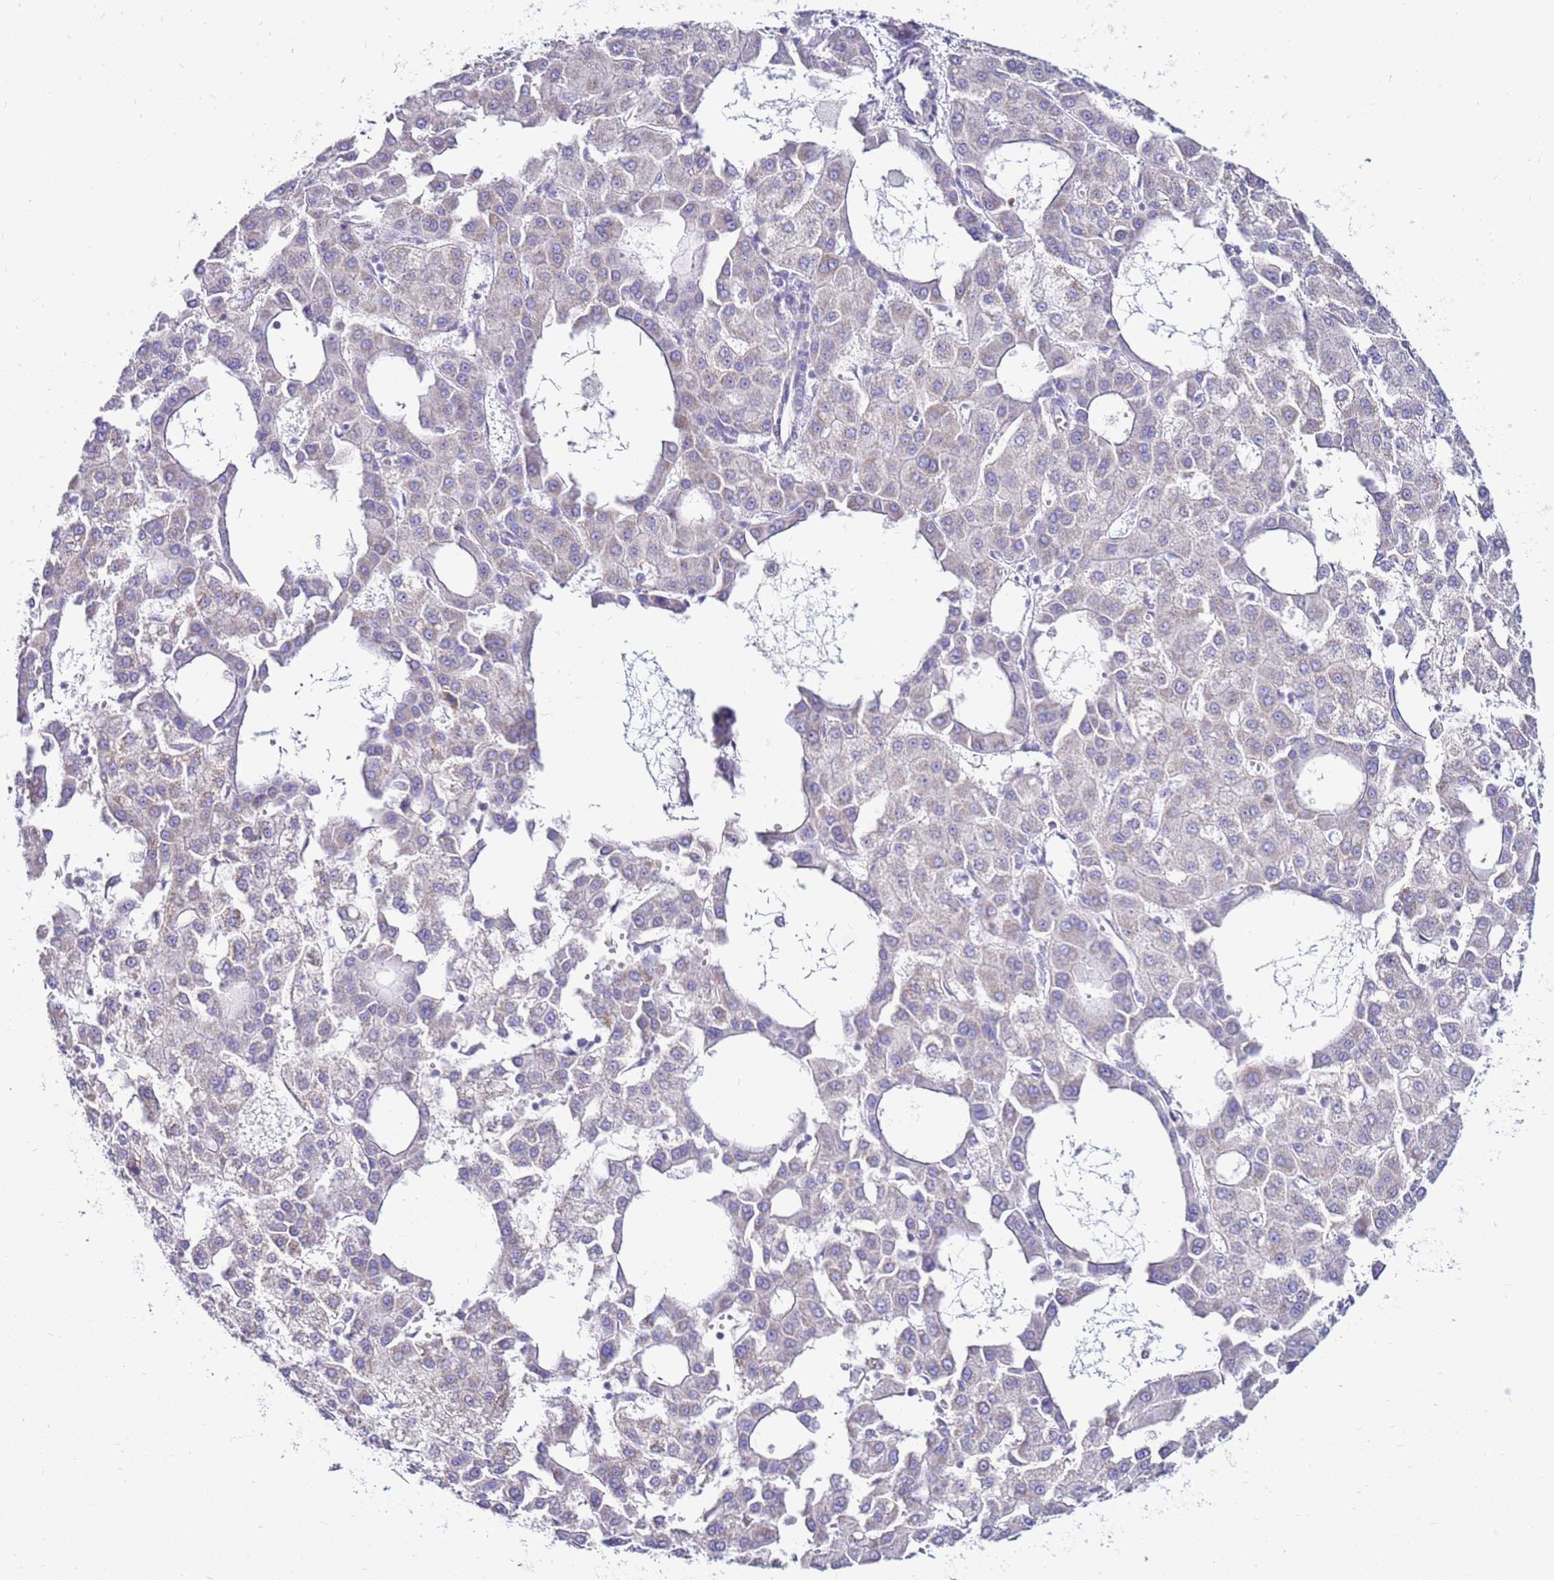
{"staining": {"intensity": "negative", "quantity": "none", "location": "none"}, "tissue": "liver cancer", "cell_type": "Tumor cells", "image_type": "cancer", "snomed": [{"axis": "morphology", "description": "Carcinoma, Hepatocellular, NOS"}, {"axis": "topography", "description": "Liver"}], "caption": "Immunohistochemistry (IHC) histopathology image of neoplastic tissue: liver cancer (hepatocellular carcinoma) stained with DAB (3,3'-diaminobenzidine) reveals no significant protein staining in tumor cells. (Brightfield microscopy of DAB (3,3'-diaminobenzidine) immunohistochemistry at high magnification).", "gene": "IGF1R", "patient": {"sex": "male", "age": 47}}